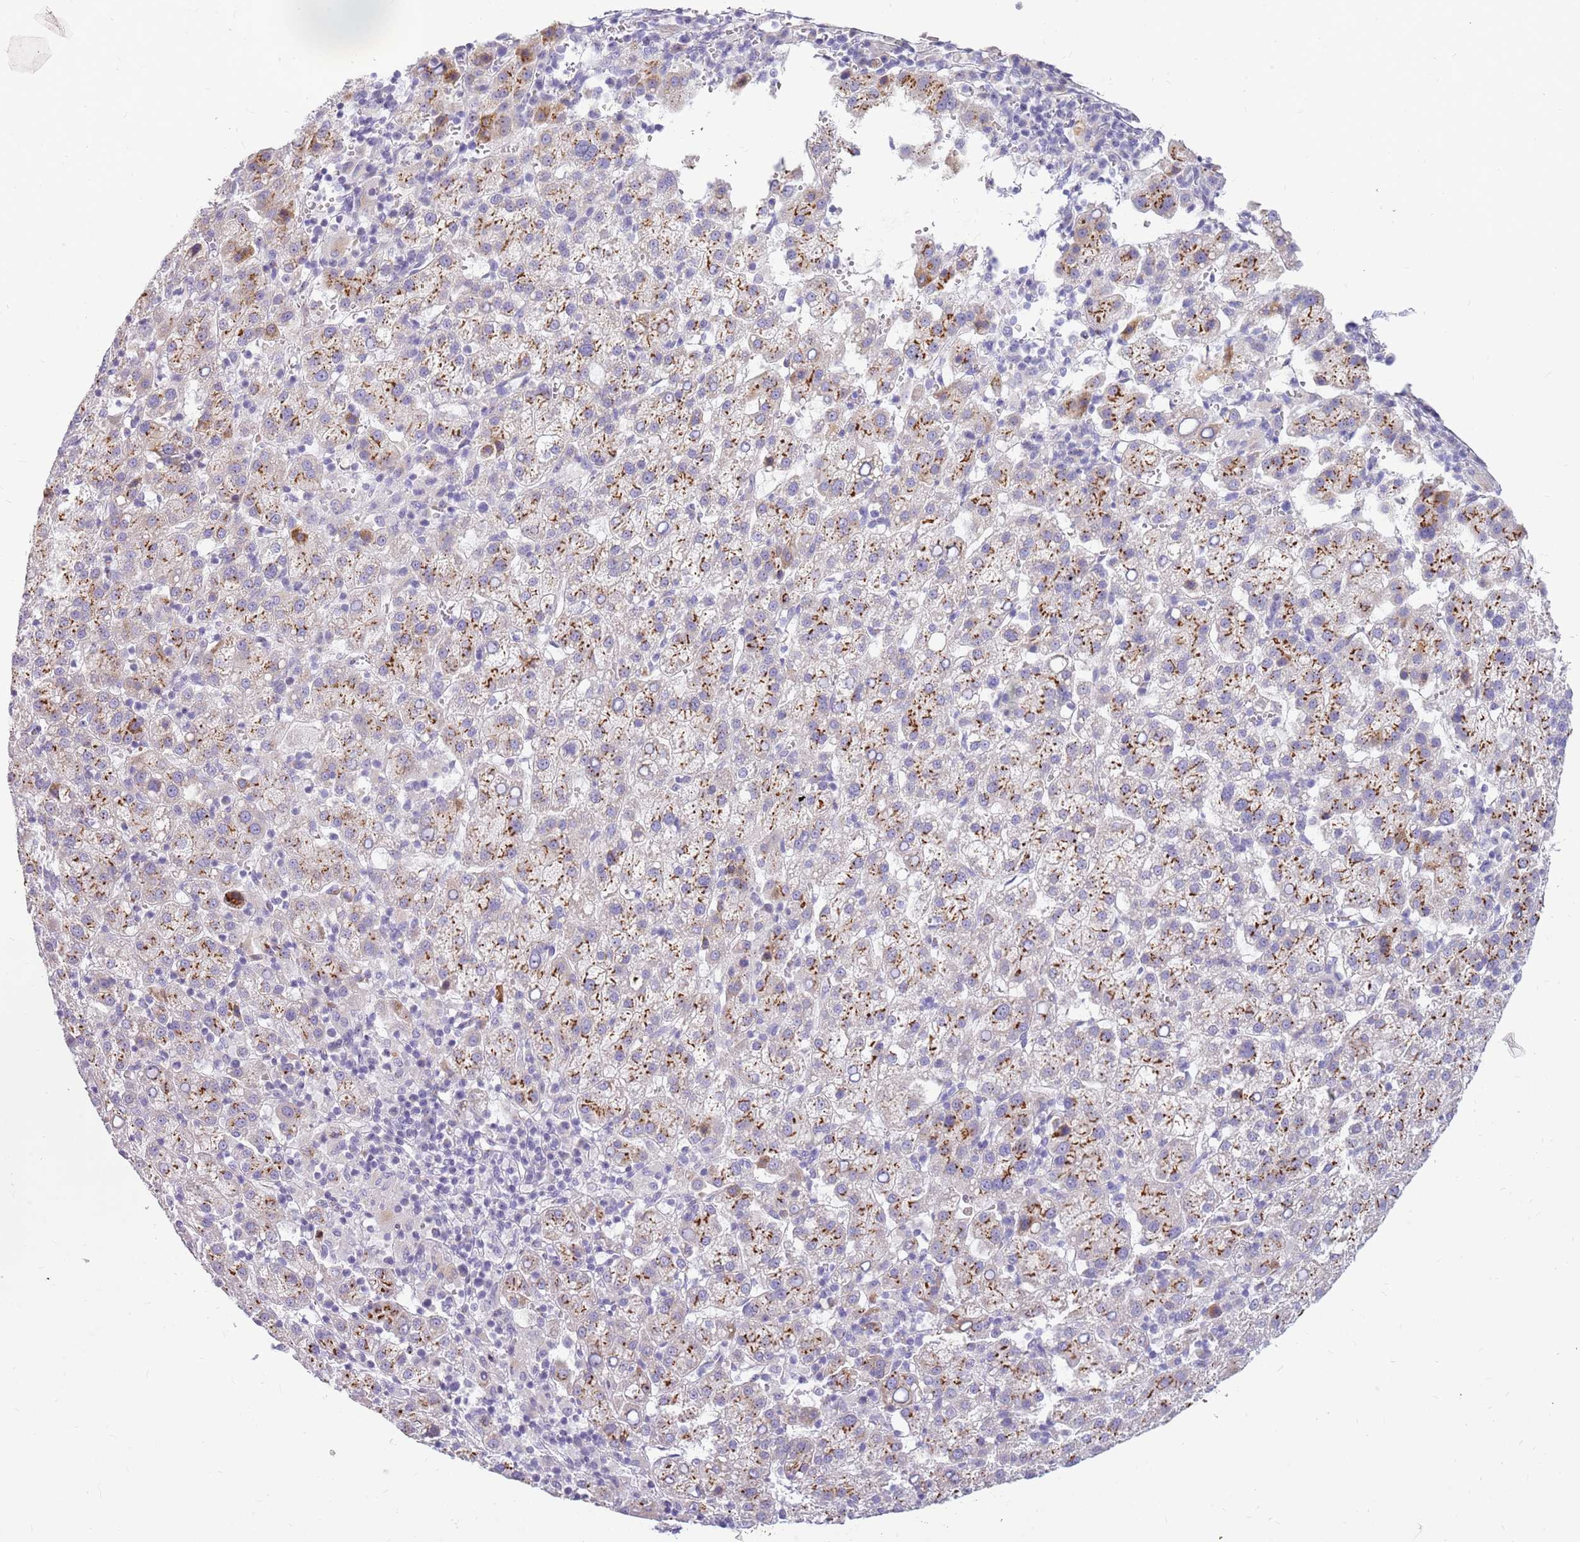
{"staining": {"intensity": "moderate", "quantity": "<25%", "location": "cytoplasmic/membranous"}, "tissue": "liver cancer", "cell_type": "Tumor cells", "image_type": "cancer", "snomed": [{"axis": "morphology", "description": "Carcinoma, Hepatocellular, NOS"}, {"axis": "topography", "description": "Liver"}], "caption": "High-magnification brightfield microscopy of liver hepatocellular carcinoma stained with DAB (3,3'-diaminobenzidine) (brown) and counterstained with hematoxylin (blue). tumor cells exhibit moderate cytoplasmic/membranous staining is seen in approximately<25% of cells.", "gene": "DNAJA3", "patient": {"sex": "female", "age": 58}}